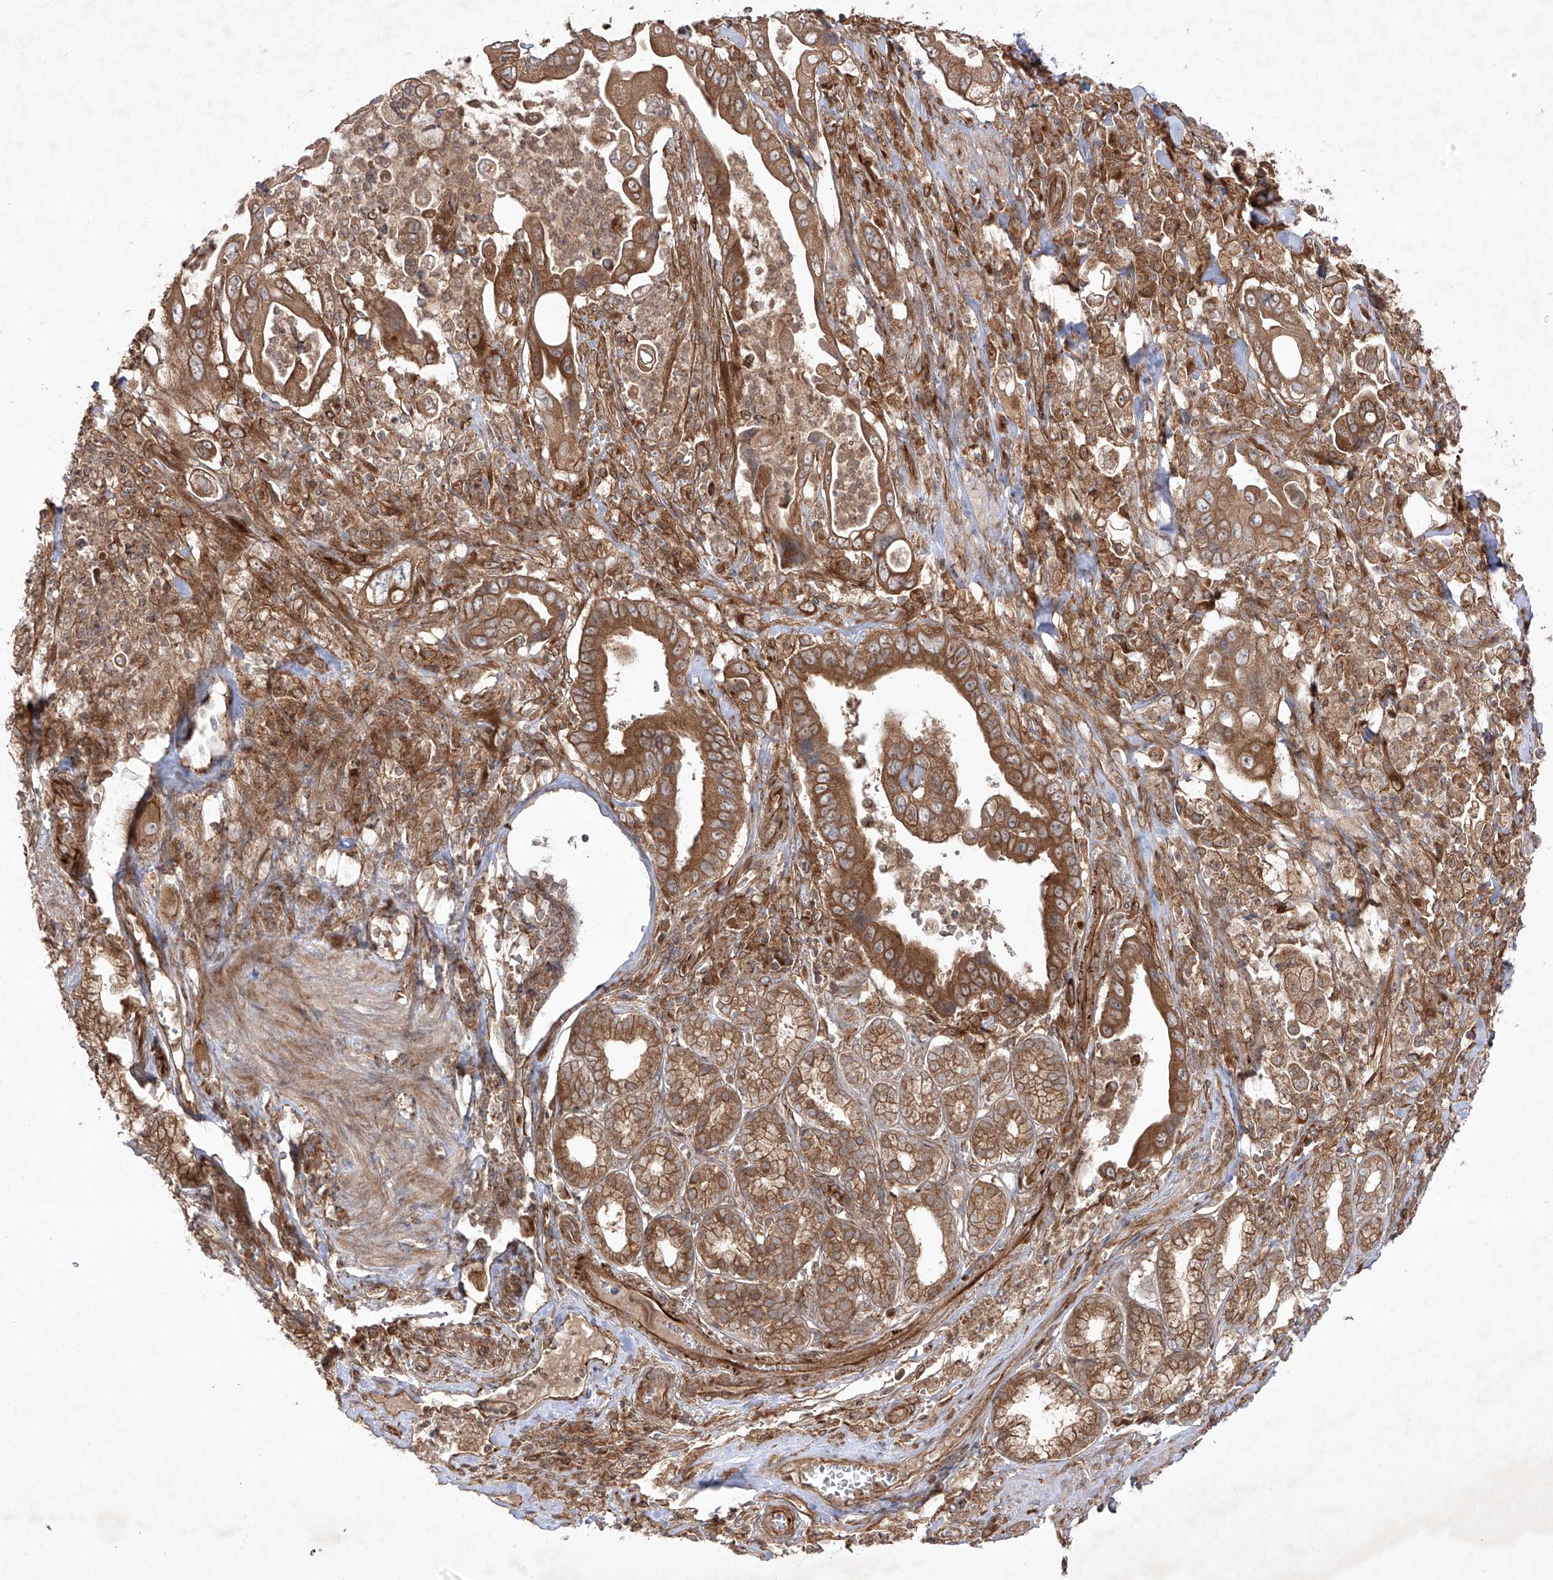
{"staining": {"intensity": "moderate", "quantity": ">75%", "location": "cytoplasmic/membranous"}, "tissue": "pancreatic cancer", "cell_type": "Tumor cells", "image_type": "cancer", "snomed": [{"axis": "morphology", "description": "Adenocarcinoma, NOS"}, {"axis": "topography", "description": "Pancreas"}], "caption": "Immunohistochemistry of adenocarcinoma (pancreatic) shows medium levels of moderate cytoplasmic/membranous staining in about >75% of tumor cells.", "gene": "YKT6", "patient": {"sex": "male", "age": 78}}